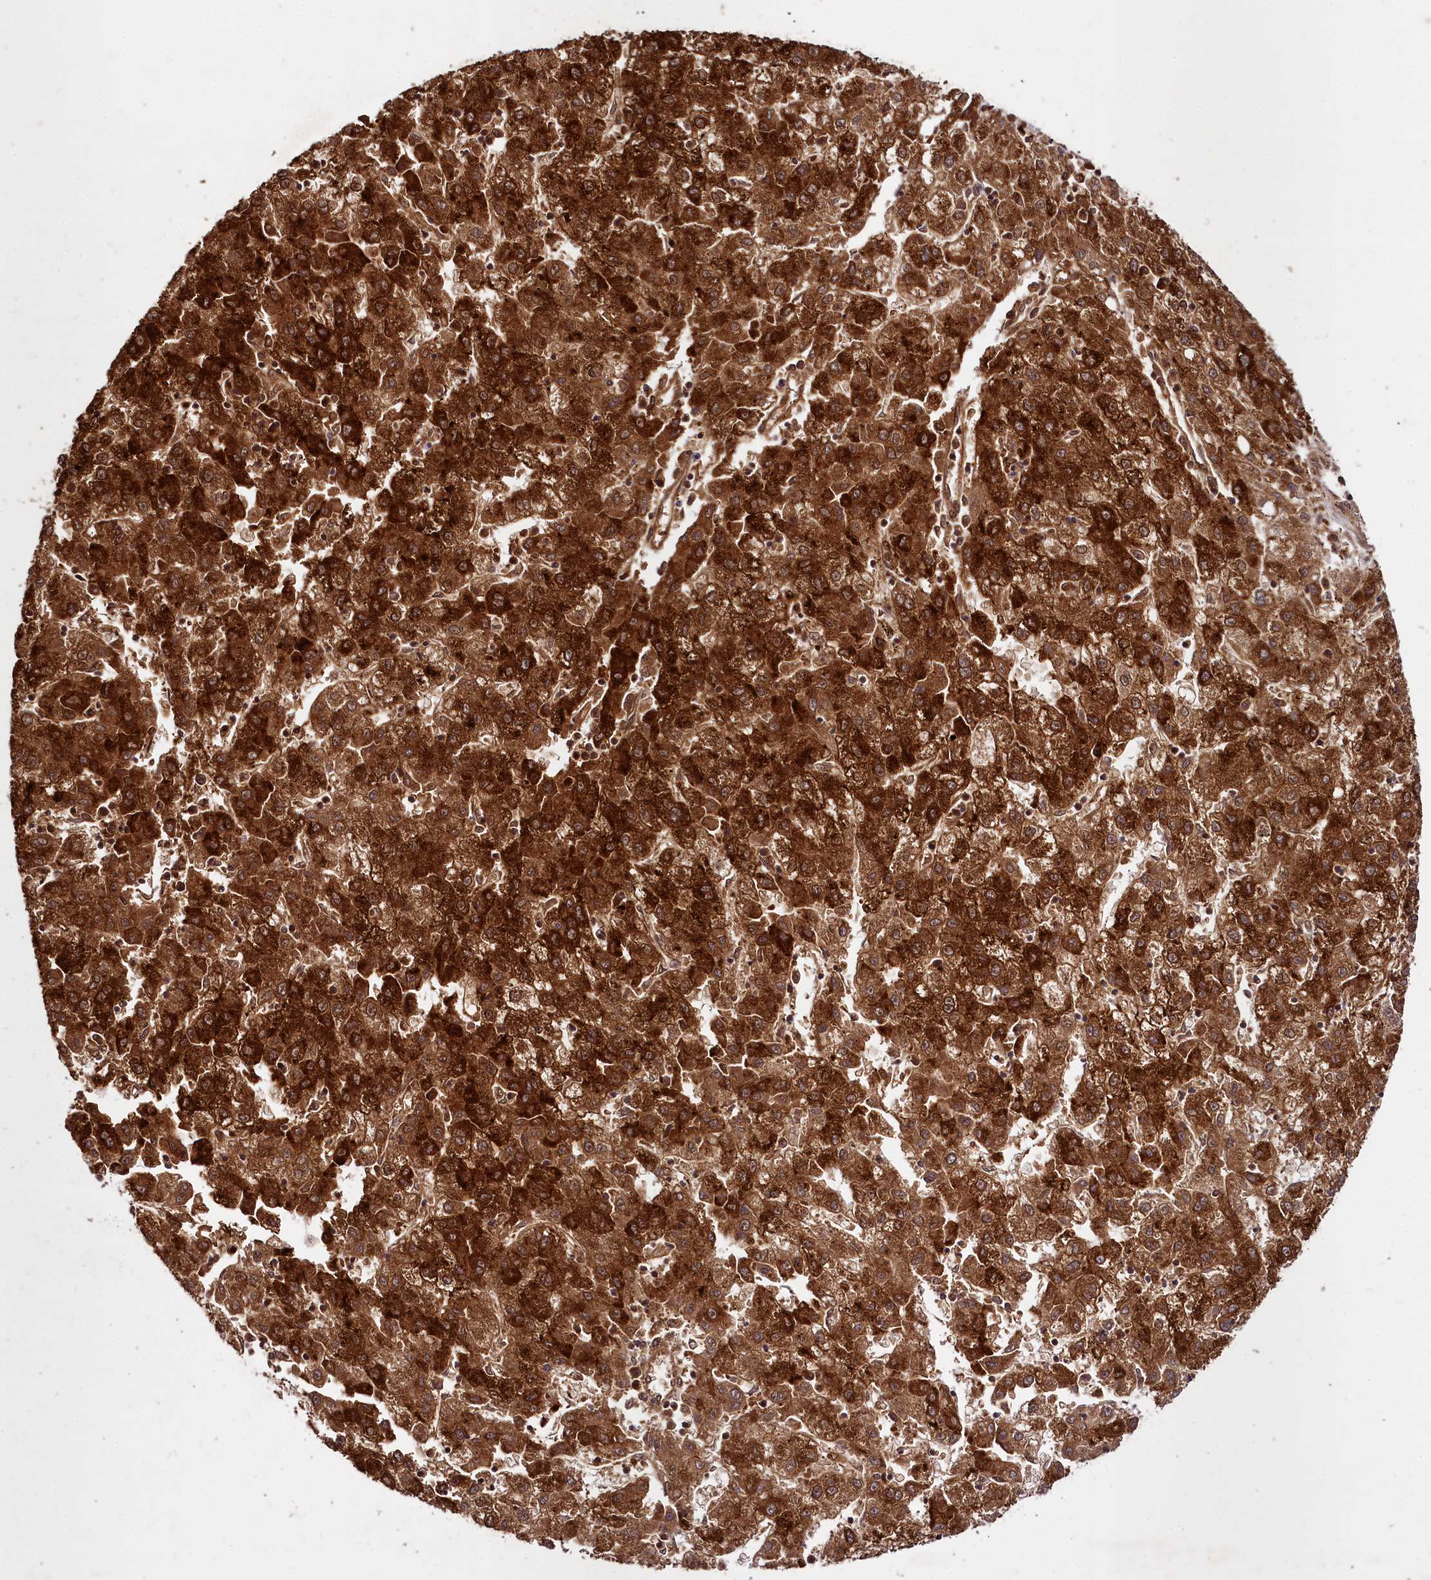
{"staining": {"intensity": "strong", "quantity": ">75%", "location": "cytoplasmic/membranous"}, "tissue": "liver cancer", "cell_type": "Tumor cells", "image_type": "cancer", "snomed": [{"axis": "morphology", "description": "Carcinoma, Hepatocellular, NOS"}, {"axis": "topography", "description": "Liver"}], "caption": "A high amount of strong cytoplasmic/membranous expression is seen in about >75% of tumor cells in liver hepatocellular carcinoma tissue.", "gene": "DCP1B", "patient": {"sex": "male", "age": 72}}